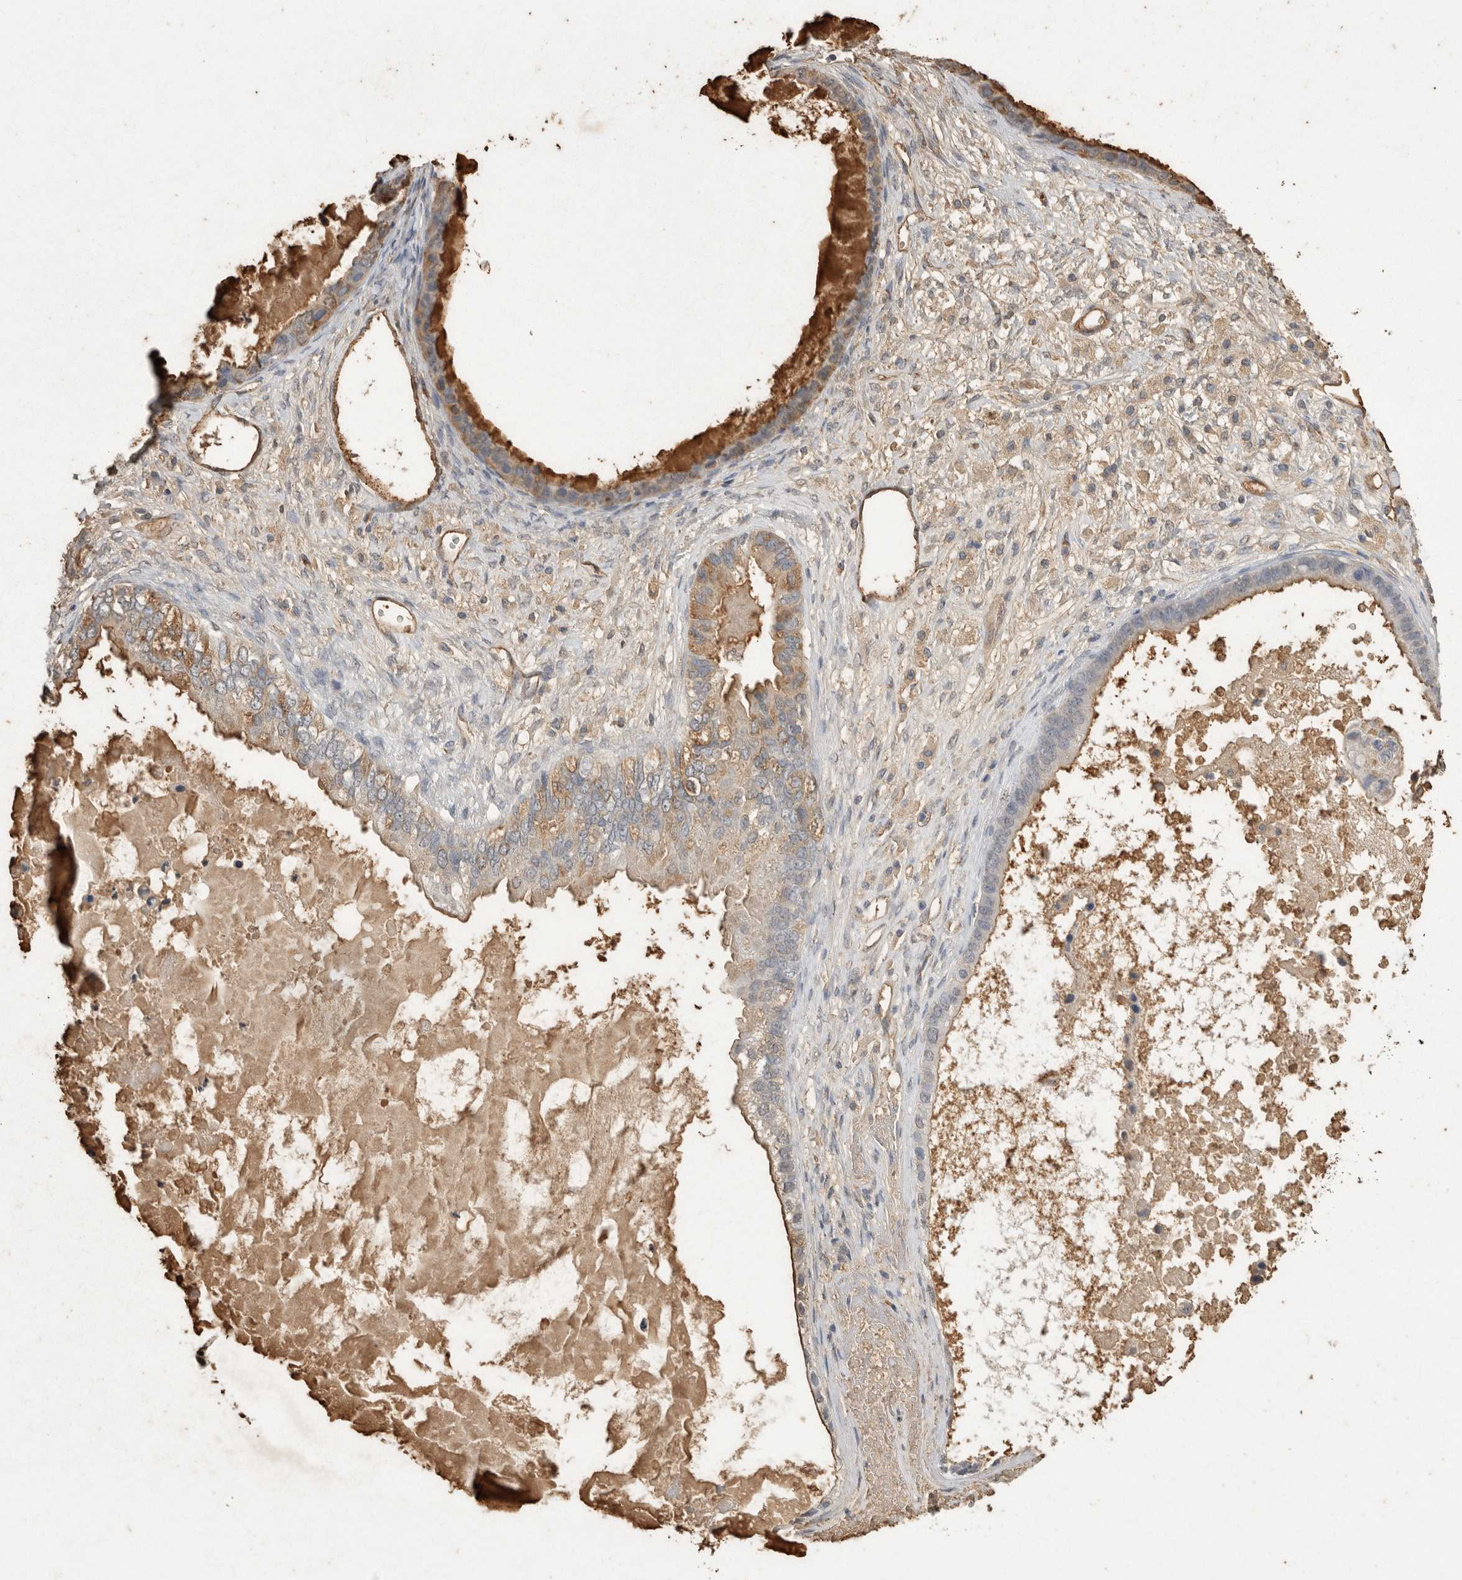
{"staining": {"intensity": "moderate", "quantity": "25%-75%", "location": "cytoplasmic/membranous"}, "tissue": "ovarian cancer", "cell_type": "Tumor cells", "image_type": "cancer", "snomed": [{"axis": "morphology", "description": "Cystadenocarcinoma, mucinous, NOS"}, {"axis": "topography", "description": "Ovary"}], "caption": "Immunohistochemistry photomicrograph of neoplastic tissue: ovarian mucinous cystadenocarcinoma stained using immunohistochemistry displays medium levels of moderate protein expression localized specifically in the cytoplasmic/membranous of tumor cells, appearing as a cytoplasmic/membranous brown color.", "gene": "IL27", "patient": {"sex": "female", "age": 80}}